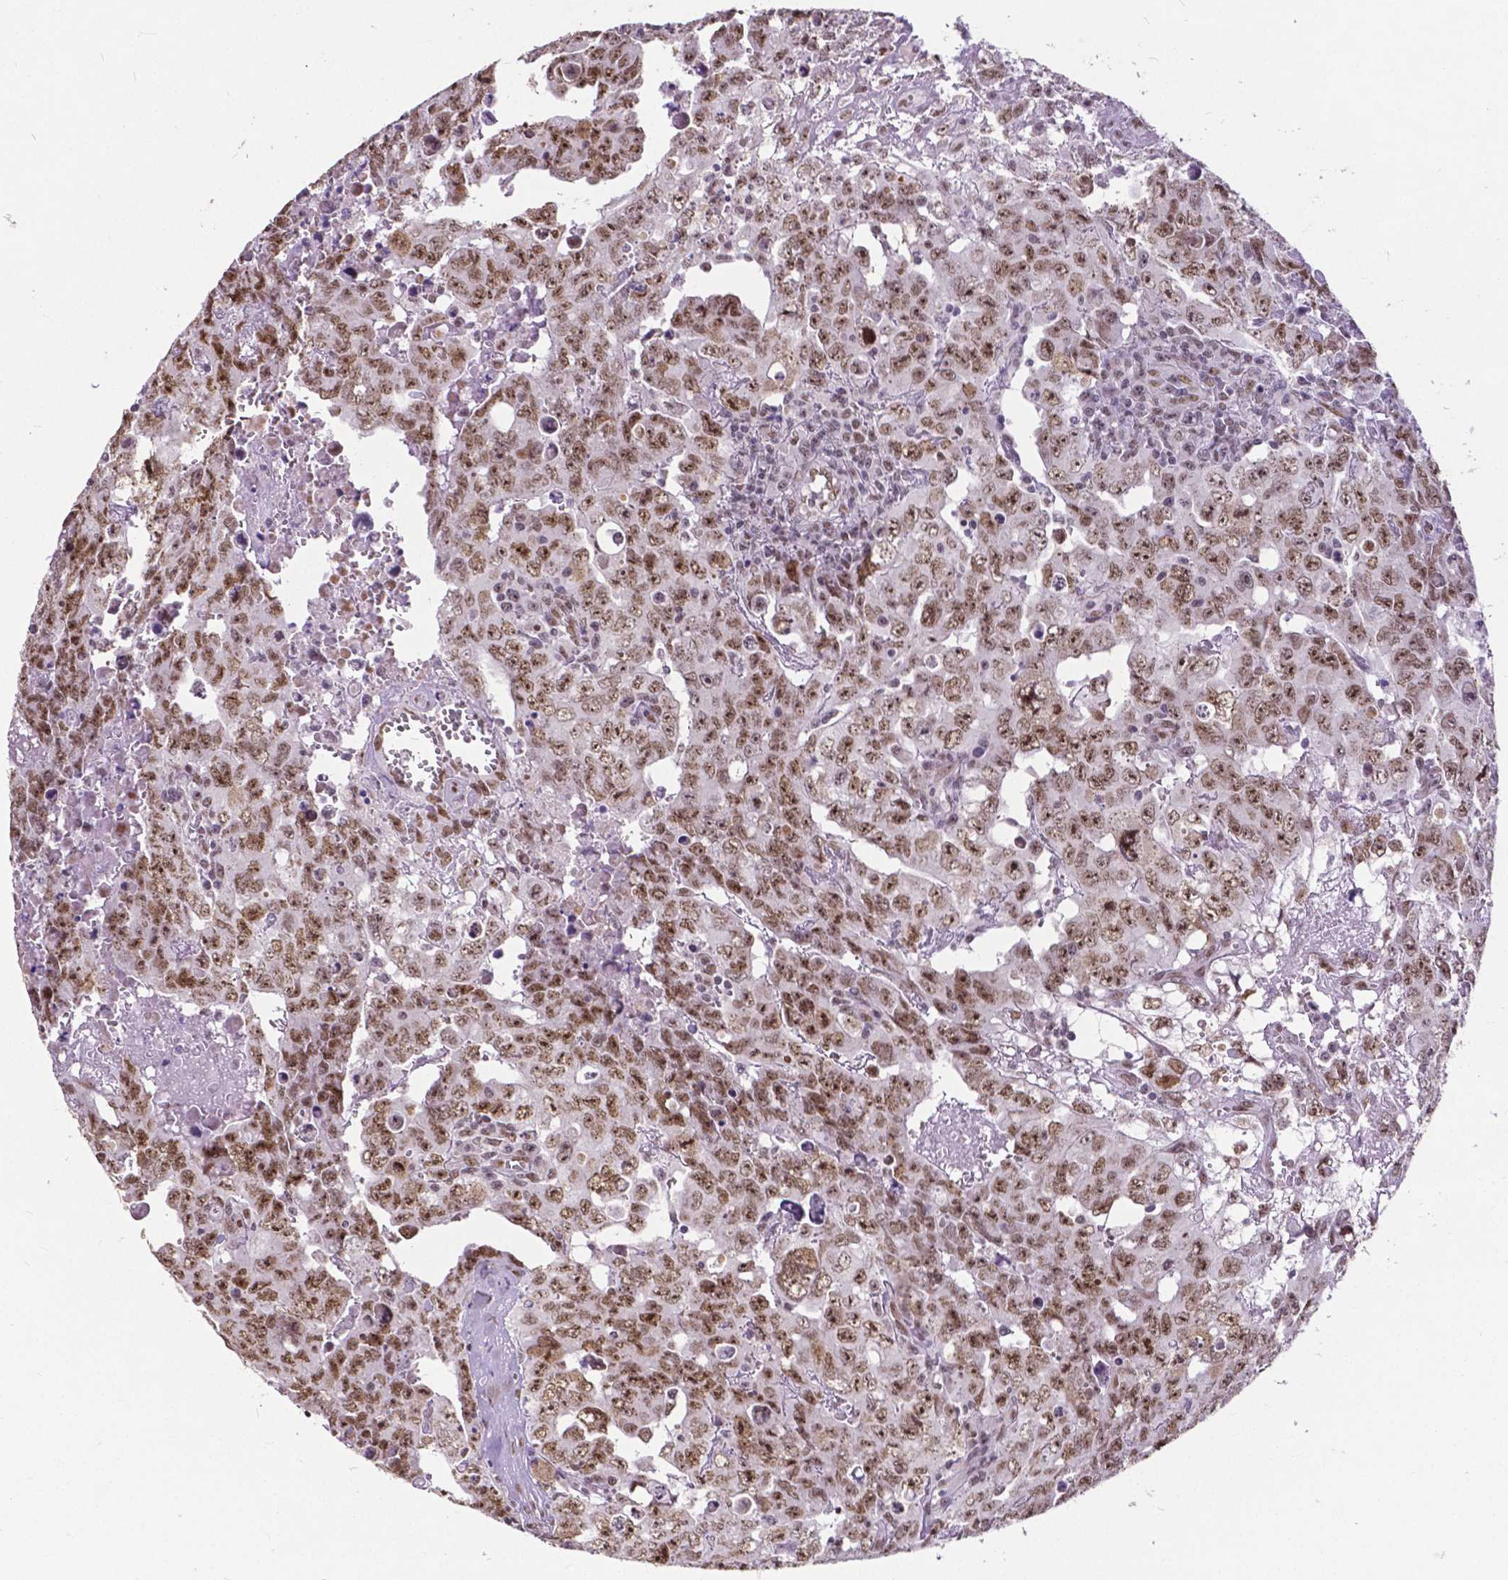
{"staining": {"intensity": "moderate", "quantity": ">75%", "location": "nuclear"}, "tissue": "testis cancer", "cell_type": "Tumor cells", "image_type": "cancer", "snomed": [{"axis": "morphology", "description": "Carcinoma, Embryonal, NOS"}, {"axis": "topography", "description": "Testis"}], "caption": "Immunohistochemical staining of embryonal carcinoma (testis) exhibits medium levels of moderate nuclear positivity in approximately >75% of tumor cells.", "gene": "ATRX", "patient": {"sex": "male", "age": 24}}